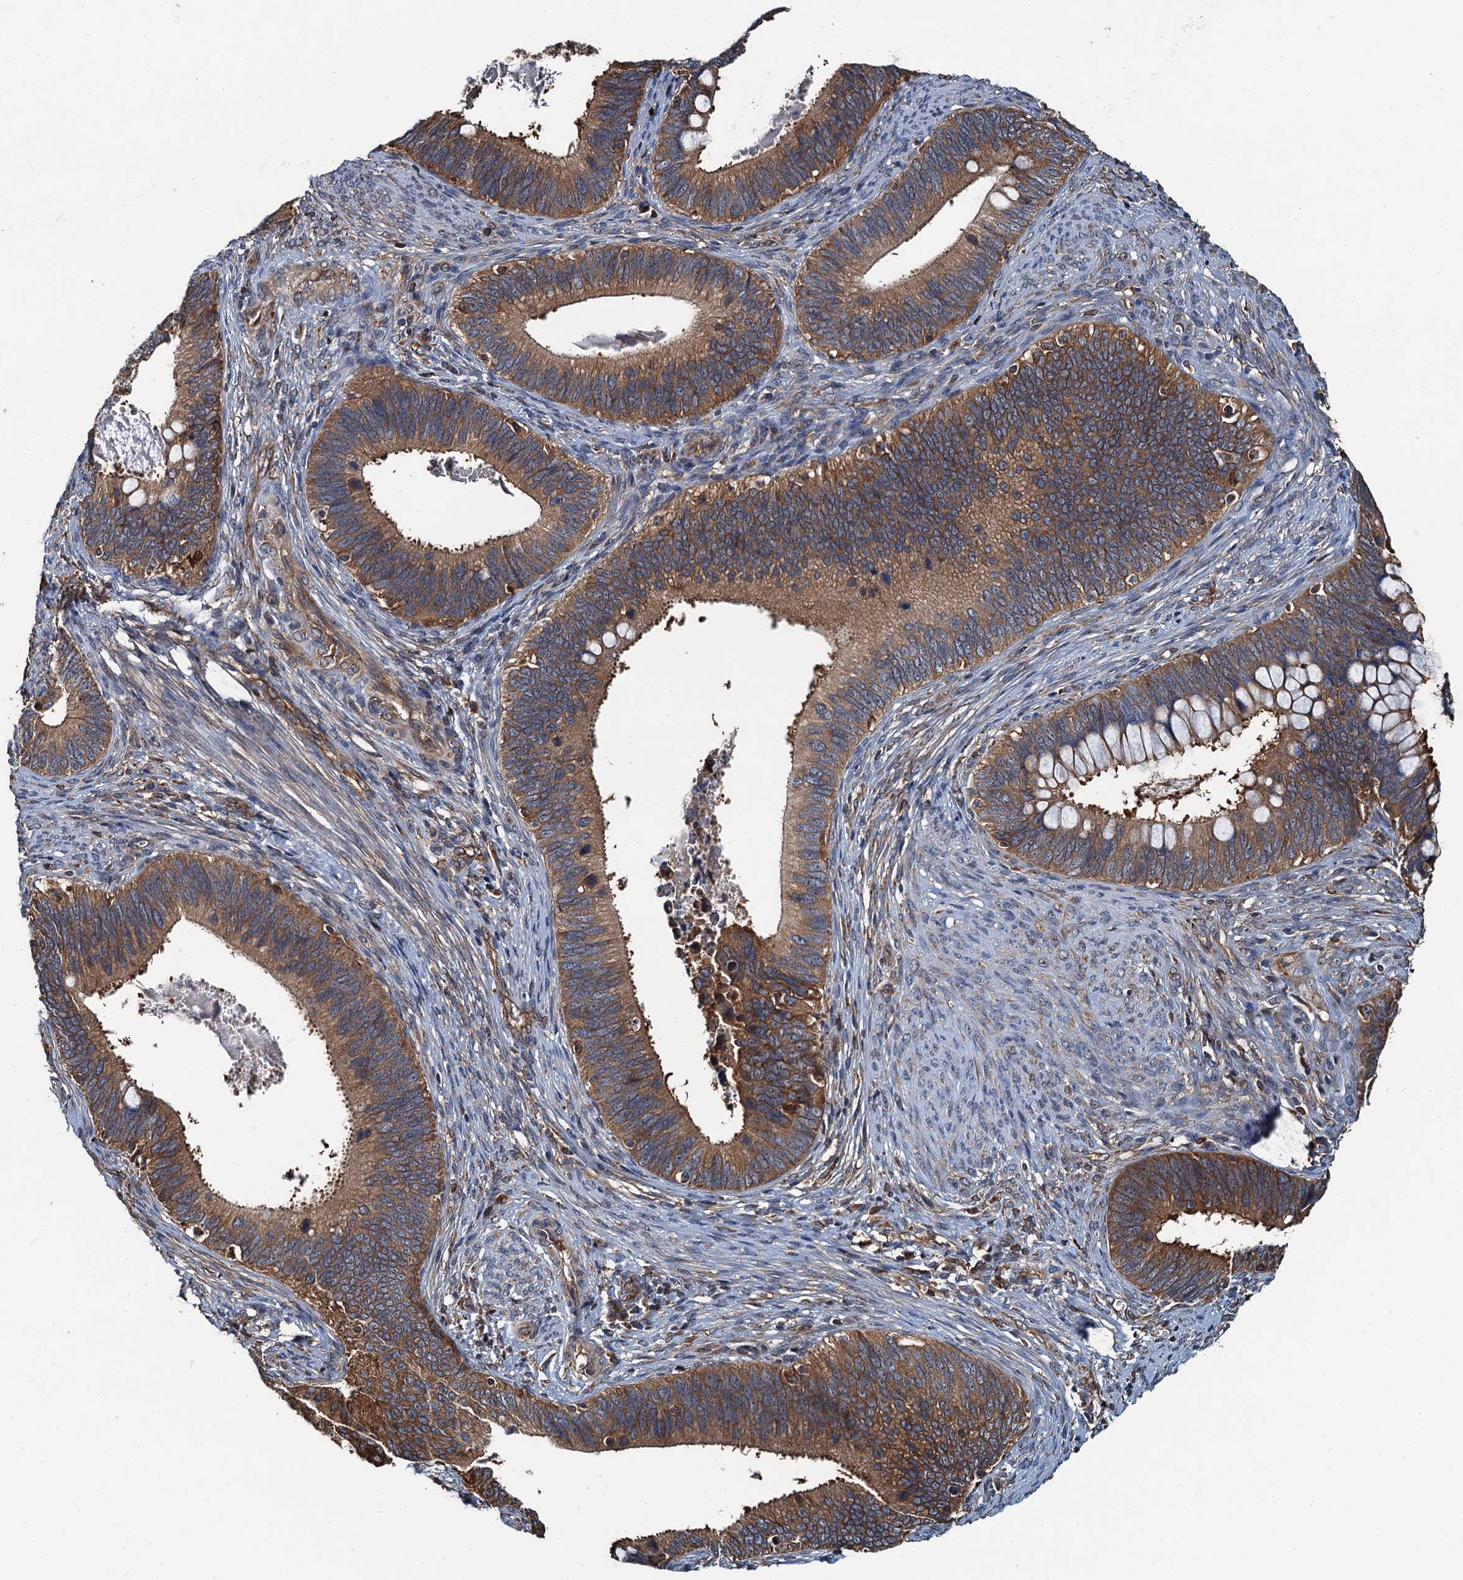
{"staining": {"intensity": "moderate", "quantity": ">75%", "location": "cytoplasmic/membranous"}, "tissue": "cervical cancer", "cell_type": "Tumor cells", "image_type": "cancer", "snomed": [{"axis": "morphology", "description": "Adenocarcinoma, NOS"}, {"axis": "topography", "description": "Cervix"}], "caption": "Protein staining displays moderate cytoplasmic/membranous expression in about >75% of tumor cells in adenocarcinoma (cervical).", "gene": "USP6NL", "patient": {"sex": "female", "age": 42}}